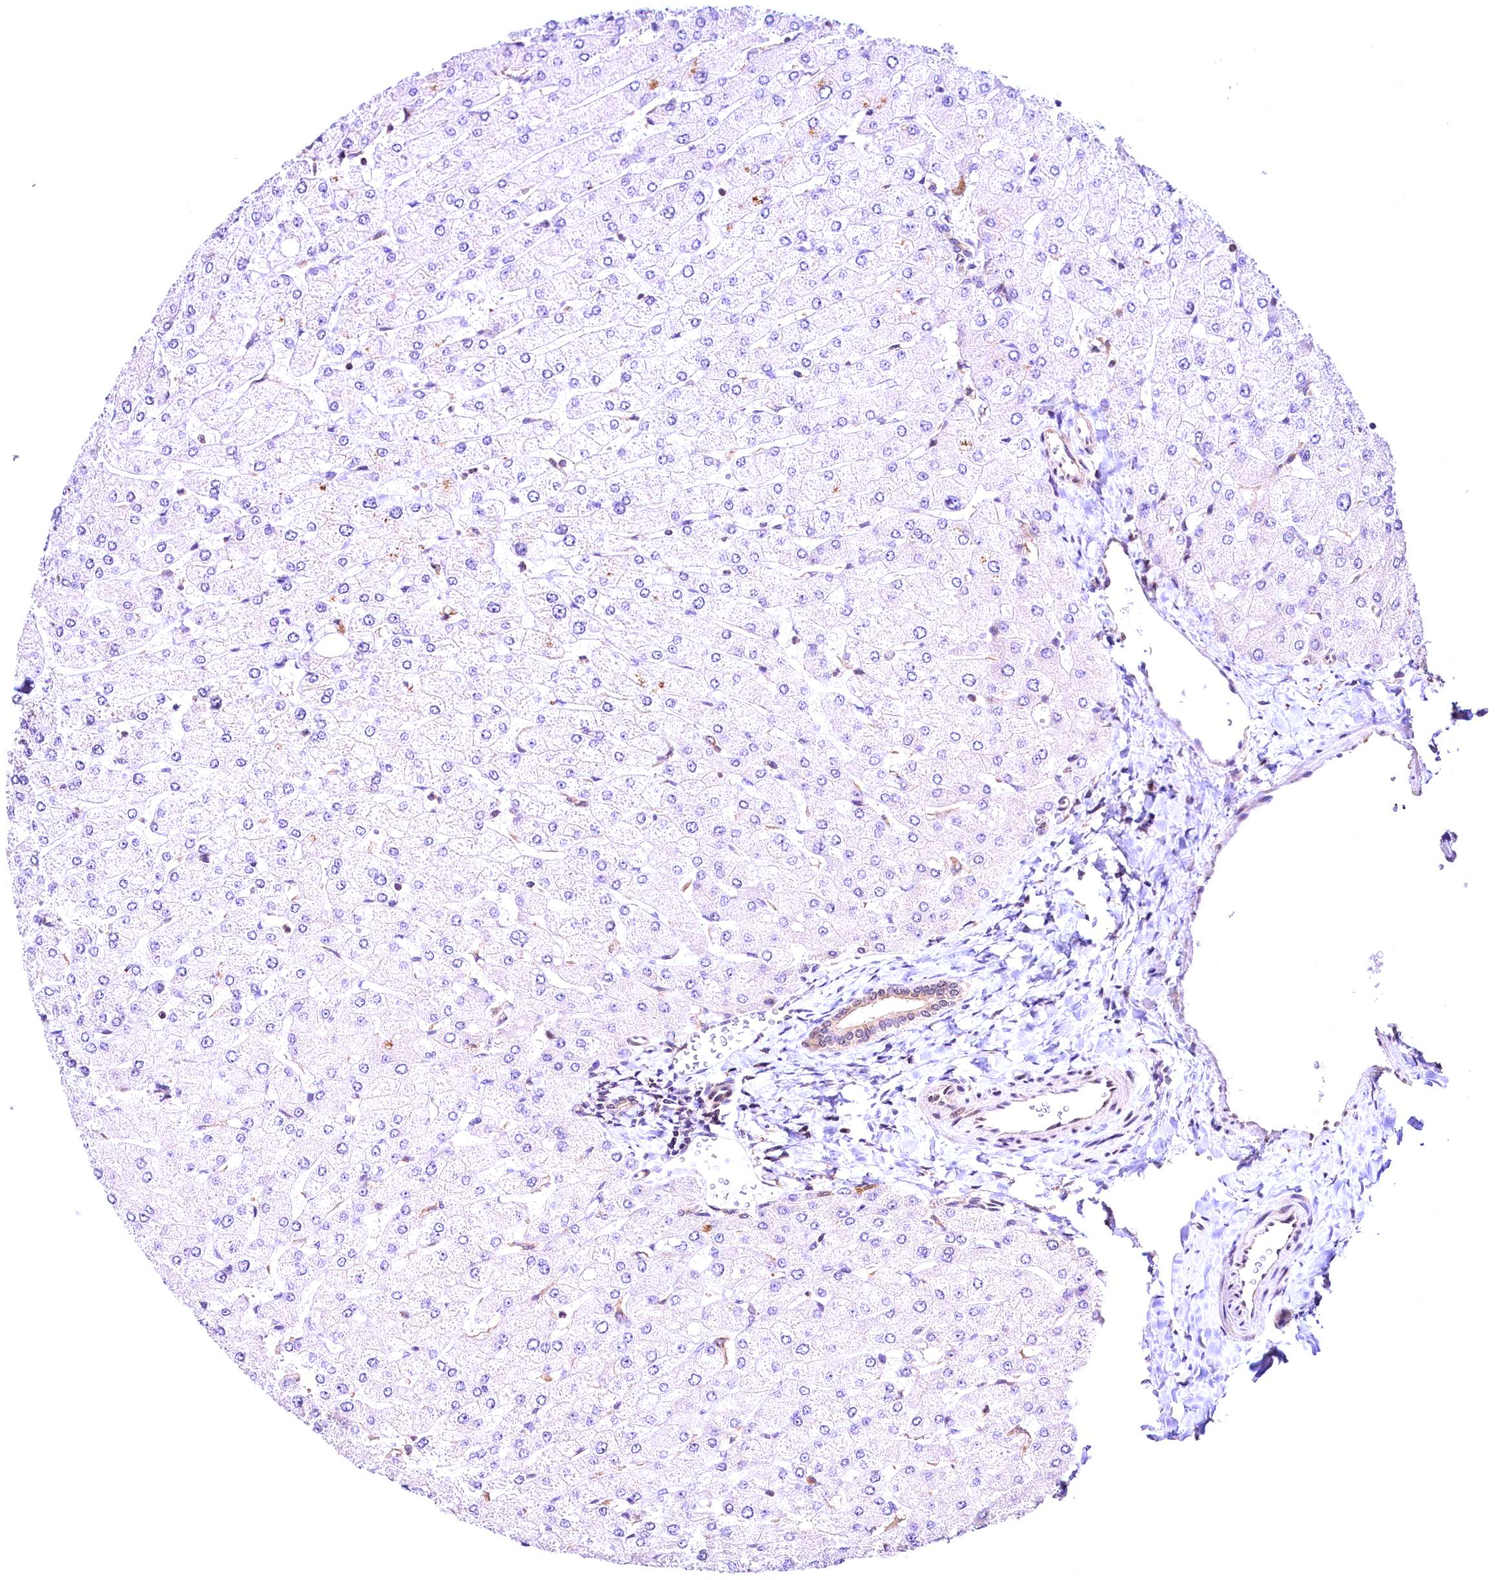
{"staining": {"intensity": "weak", "quantity": "25%-75%", "location": "cytoplasmic/membranous"}, "tissue": "liver", "cell_type": "Cholangiocytes", "image_type": "normal", "snomed": [{"axis": "morphology", "description": "Normal tissue, NOS"}, {"axis": "topography", "description": "Liver"}], "caption": "A micrograph of liver stained for a protein demonstrates weak cytoplasmic/membranous brown staining in cholangiocytes.", "gene": "CHORDC1", "patient": {"sex": "male", "age": 55}}